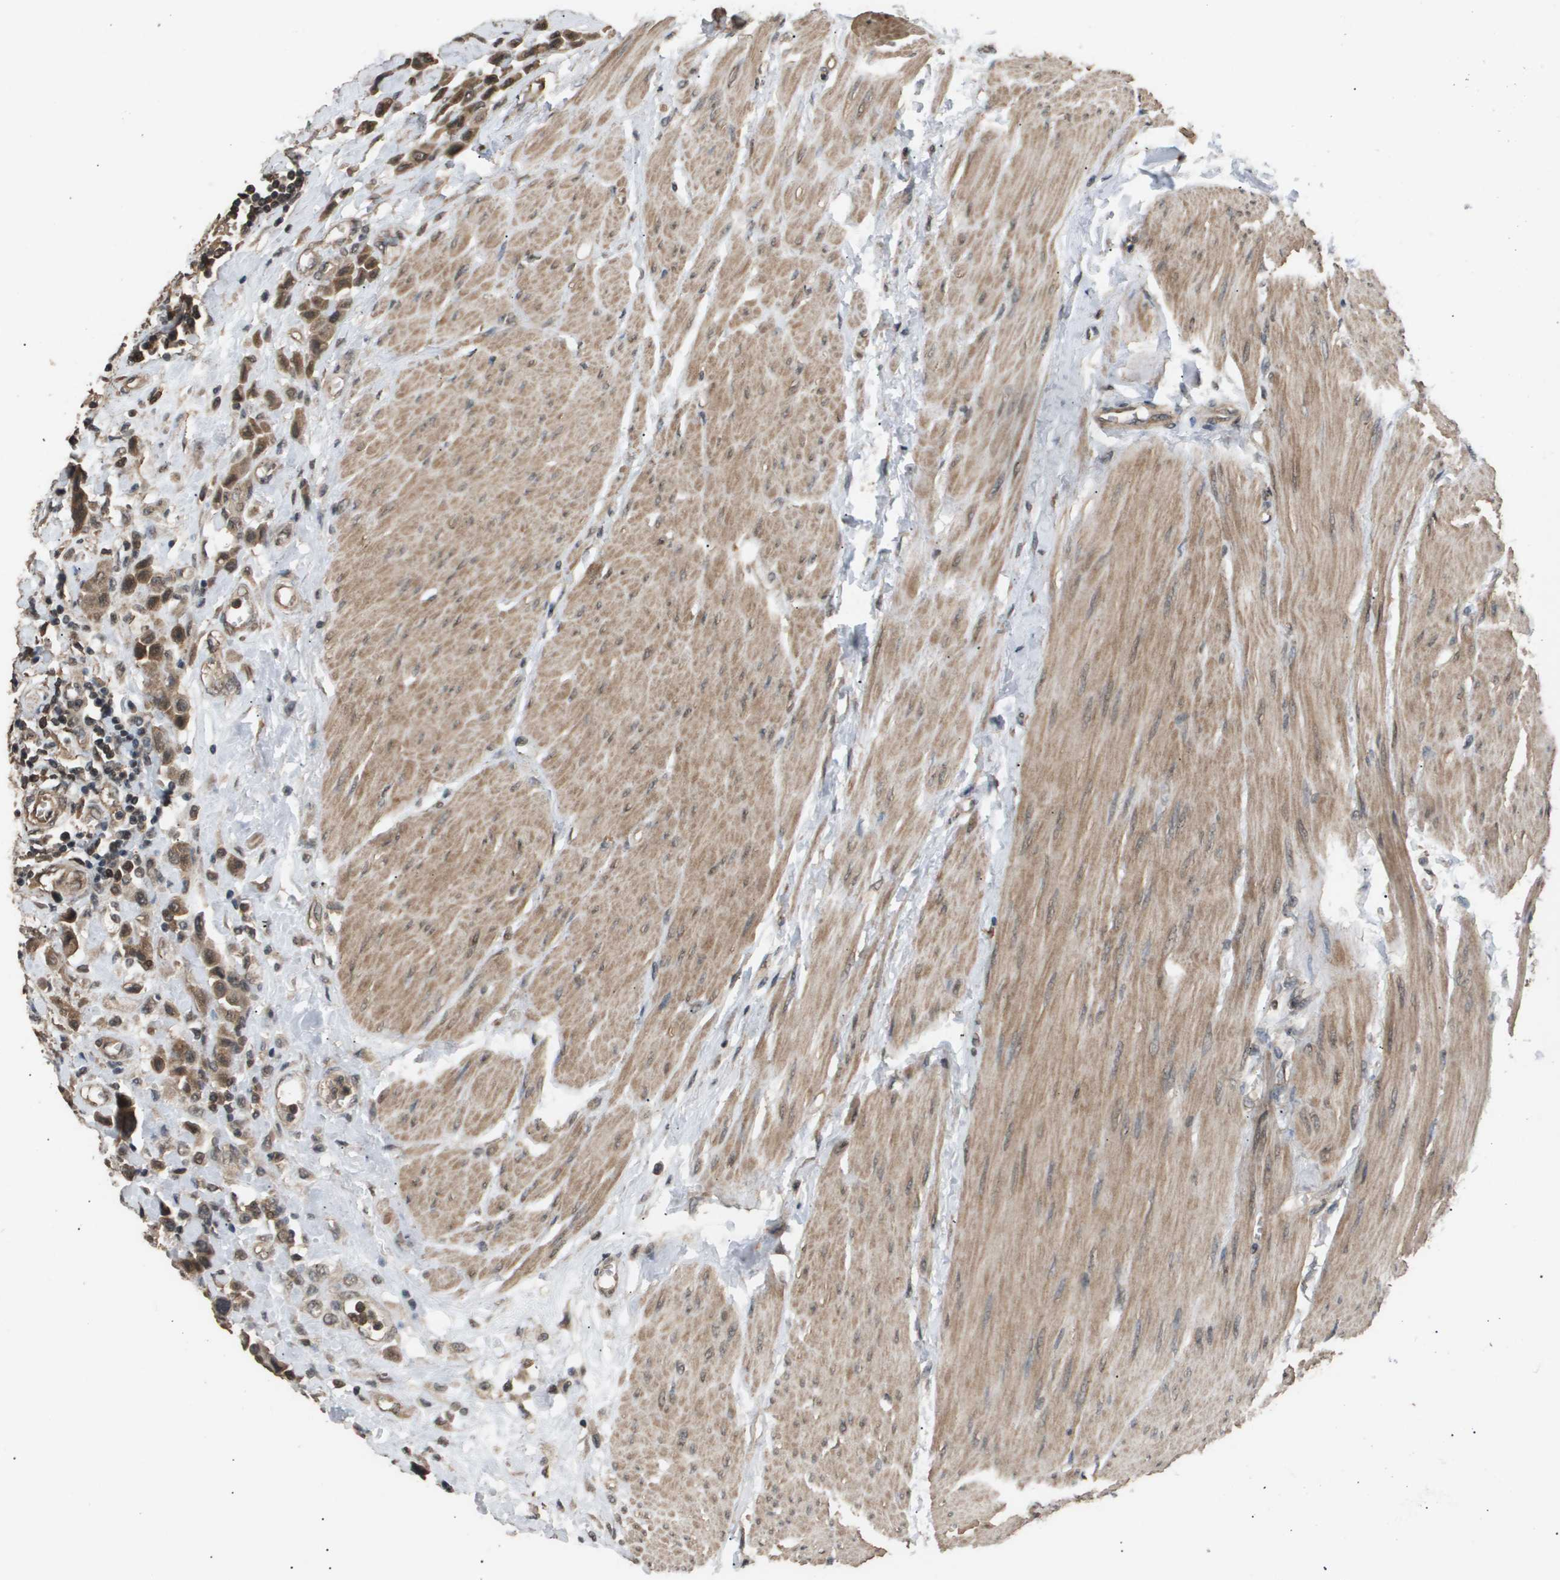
{"staining": {"intensity": "moderate", "quantity": ">75%", "location": "cytoplasmic/membranous,nuclear"}, "tissue": "urothelial cancer", "cell_type": "Tumor cells", "image_type": "cancer", "snomed": [{"axis": "morphology", "description": "Urothelial carcinoma, High grade"}, {"axis": "topography", "description": "Urinary bladder"}], "caption": "IHC (DAB) staining of human urothelial carcinoma (high-grade) demonstrates moderate cytoplasmic/membranous and nuclear protein staining in approximately >75% of tumor cells. The staining was performed using DAB to visualize the protein expression in brown, while the nuclei were stained in blue with hematoxylin (Magnification: 20x).", "gene": "ING1", "patient": {"sex": "male", "age": 50}}